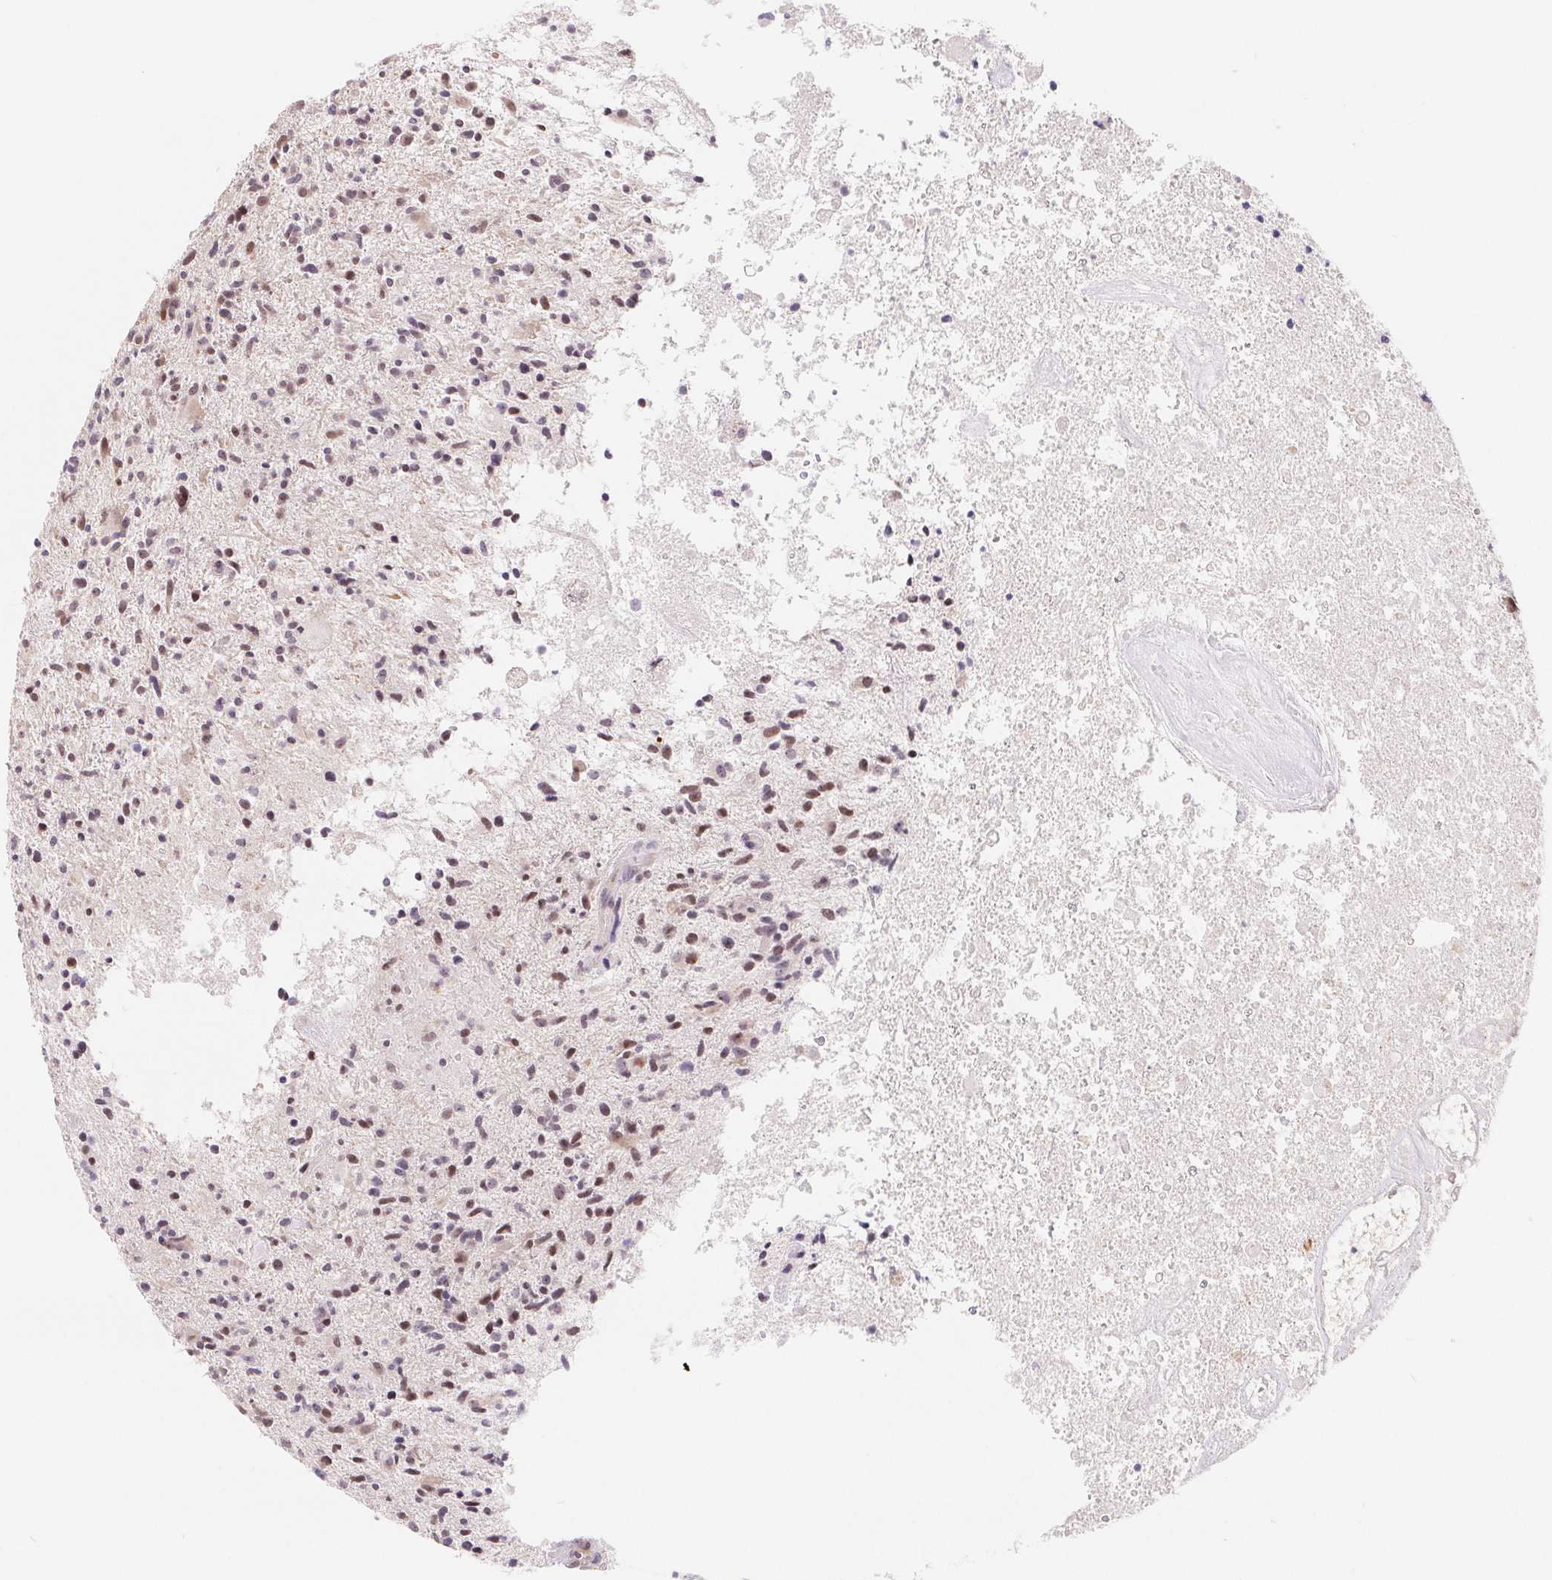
{"staining": {"intensity": "moderate", "quantity": "25%-75%", "location": "nuclear"}, "tissue": "glioma", "cell_type": "Tumor cells", "image_type": "cancer", "snomed": [{"axis": "morphology", "description": "Glioma, malignant, High grade"}, {"axis": "topography", "description": "Brain"}], "caption": "Brown immunohistochemical staining in glioma shows moderate nuclear expression in approximately 25%-75% of tumor cells.", "gene": "LCA5L", "patient": {"sex": "male", "age": 55}}